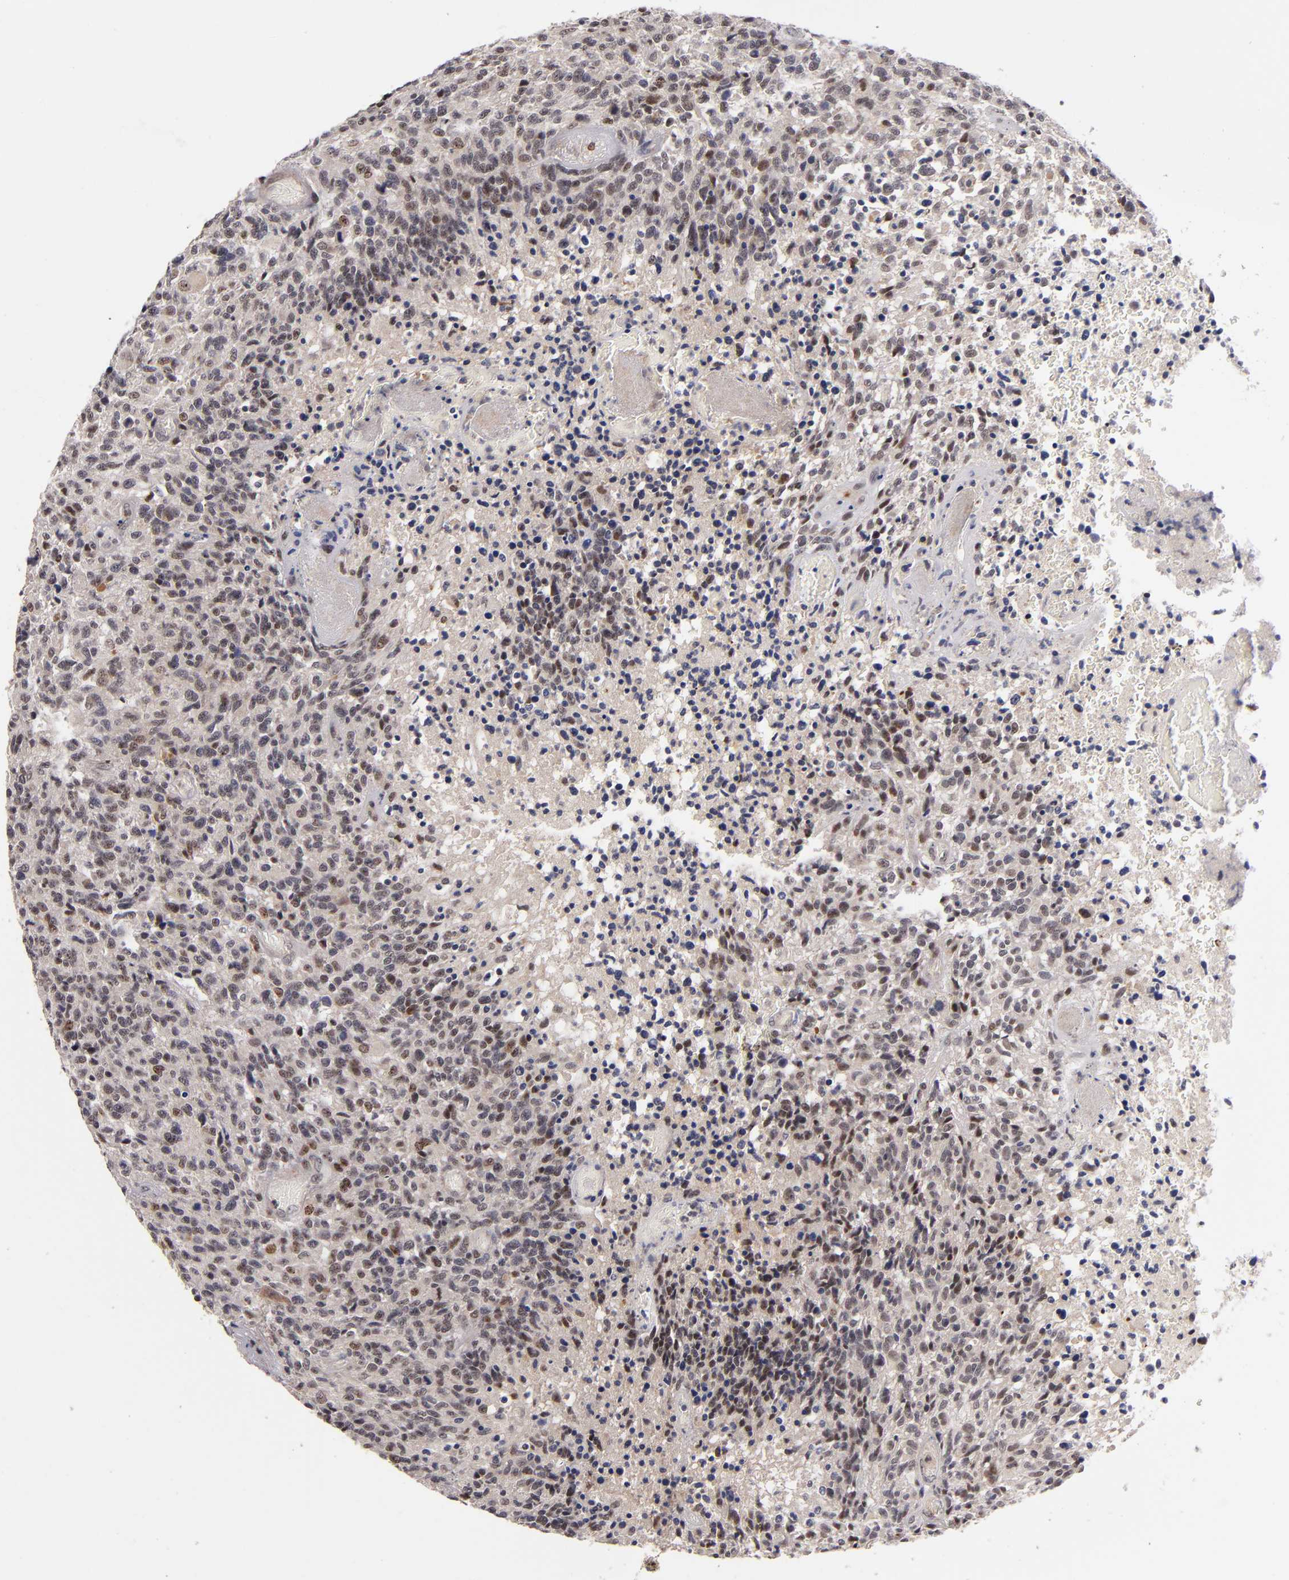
{"staining": {"intensity": "moderate", "quantity": "25%-75%", "location": "nuclear"}, "tissue": "glioma", "cell_type": "Tumor cells", "image_type": "cancer", "snomed": [{"axis": "morphology", "description": "Glioma, malignant, High grade"}, {"axis": "topography", "description": "Brain"}], "caption": "Brown immunohistochemical staining in human glioma demonstrates moderate nuclear positivity in about 25%-75% of tumor cells.", "gene": "PCNX4", "patient": {"sex": "male", "age": 36}}